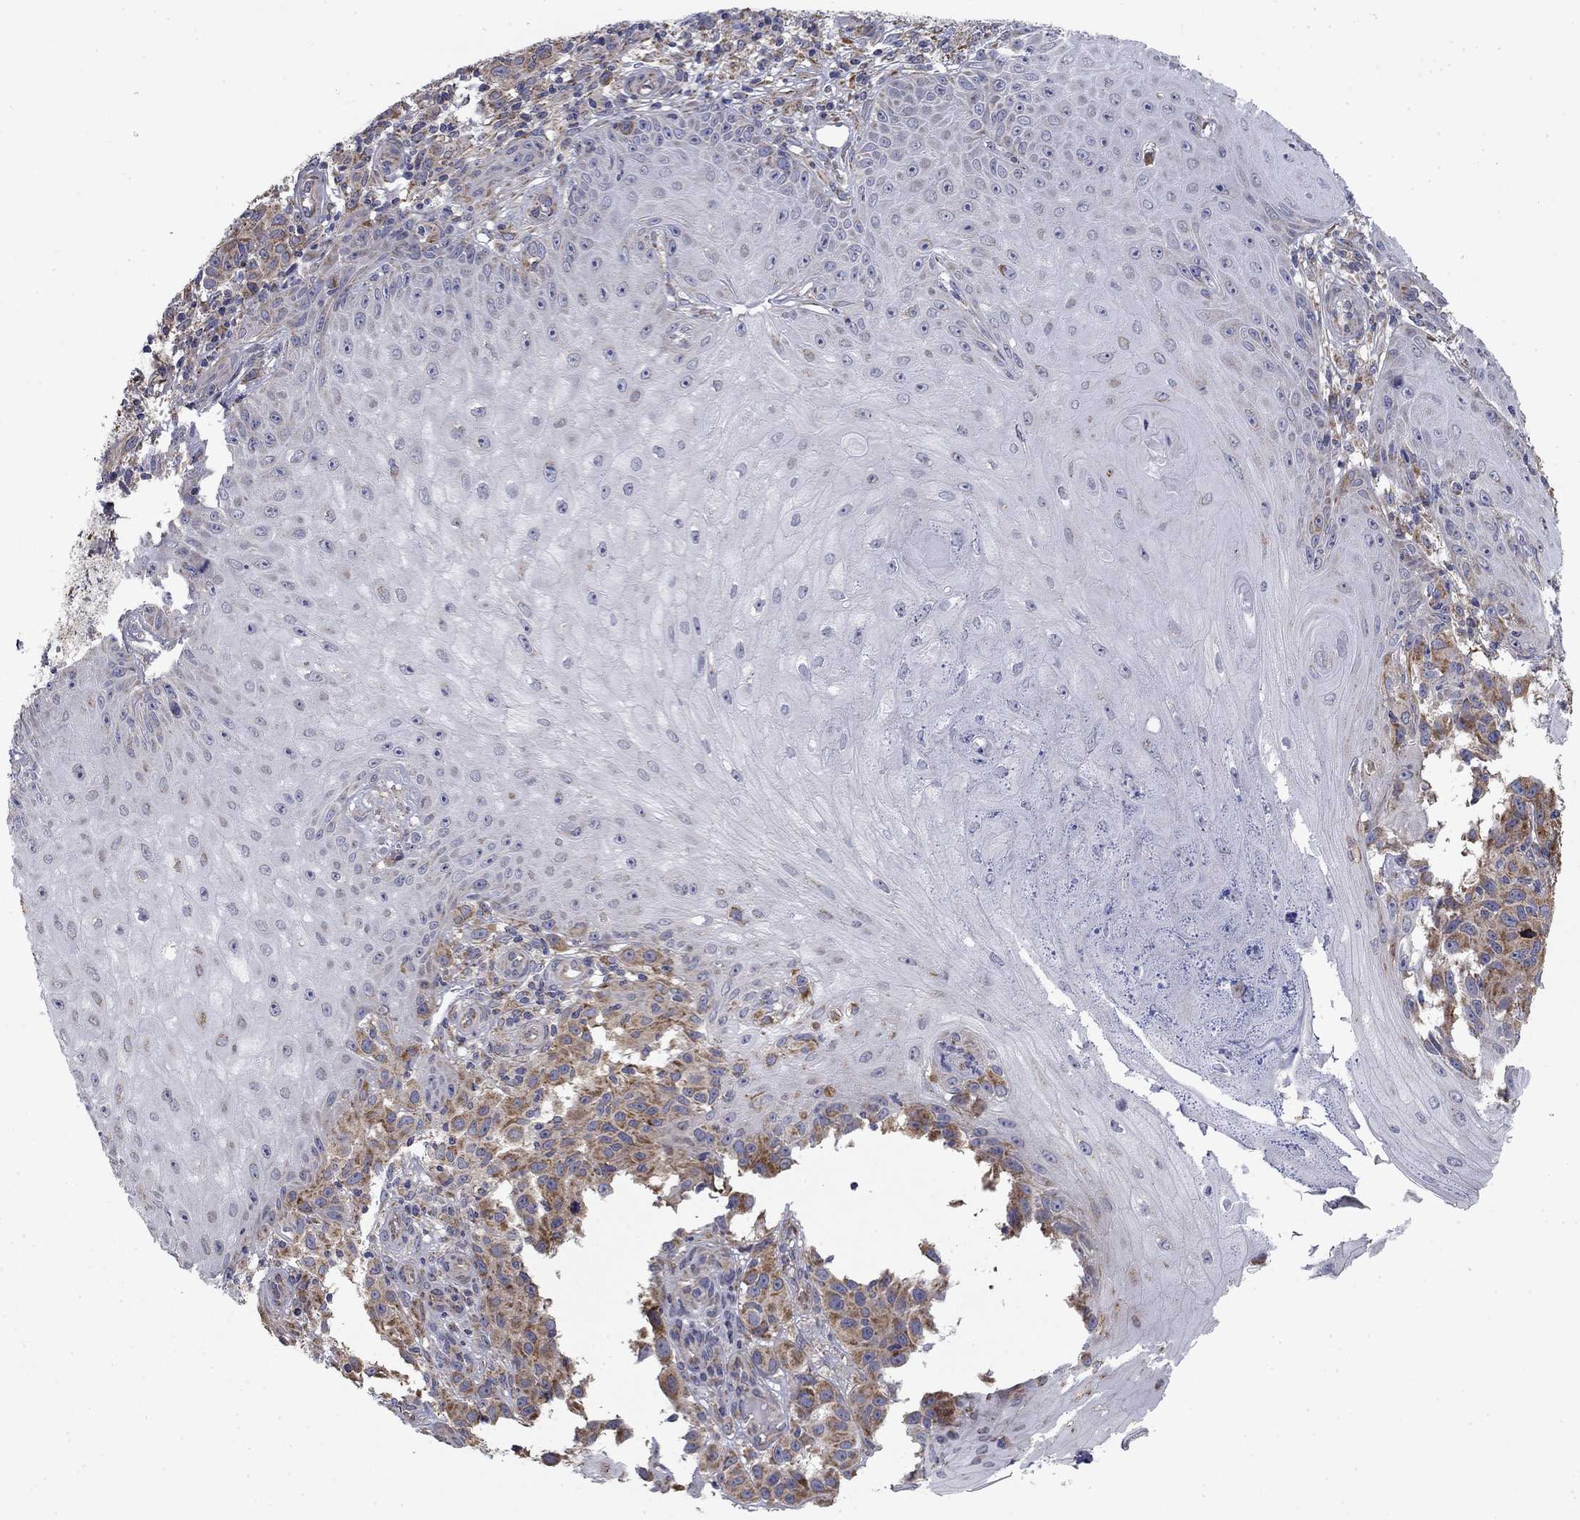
{"staining": {"intensity": "moderate", "quantity": "<25%", "location": "cytoplasmic/membranous"}, "tissue": "melanoma", "cell_type": "Tumor cells", "image_type": "cancer", "snomed": [{"axis": "morphology", "description": "Malignant melanoma, NOS"}, {"axis": "topography", "description": "Skin"}], "caption": "Immunohistochemistry (IHC) of human malignant melanoma reveals low levels of moderate cytoplasmic/membranous expression in approximately <25% of tumor cells. (brown staining indicates protein expression, while blue staining denotes nuclei).", "gene": "MMAA", "patient": {"sex": "female", "age": 53}}